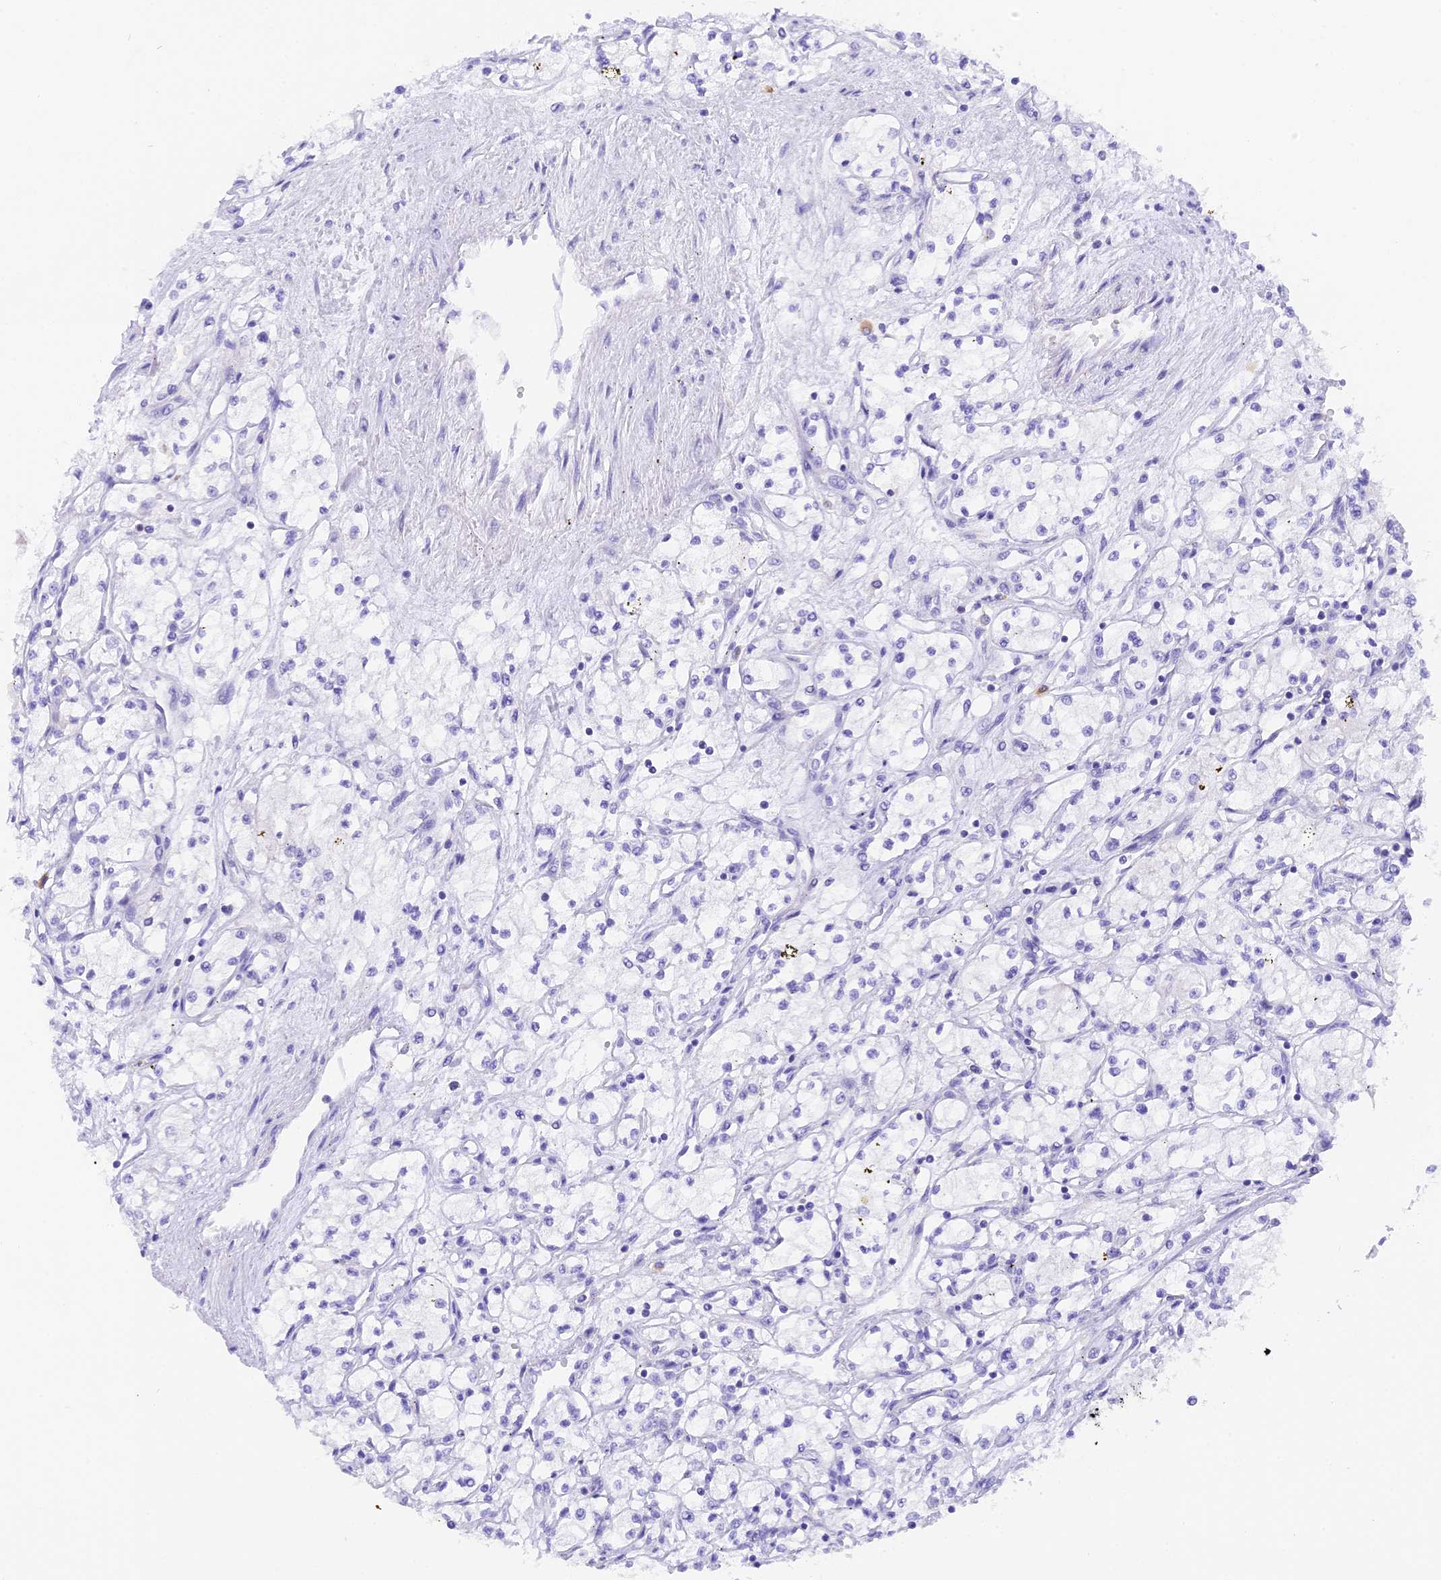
{"staining": {"intensity": "negative", "quantity": "none", "location": "none"}, "tissue": "renal cancer", "cell_type": "Tumor cells", "image_type": "cancer", "snomed": [{"axis": "morphology", "description": "Adenocarcinoma, NOS"}, {"axis": "topography", "description": "Kidney"}], "caption": "The immunohistochemistry photomicrograph has no significant positivity in tumor cells of adenocarcinoma (renal) tissue.", "gene": "COL6A5", "patient": {"sex": "male", "age": 59}}